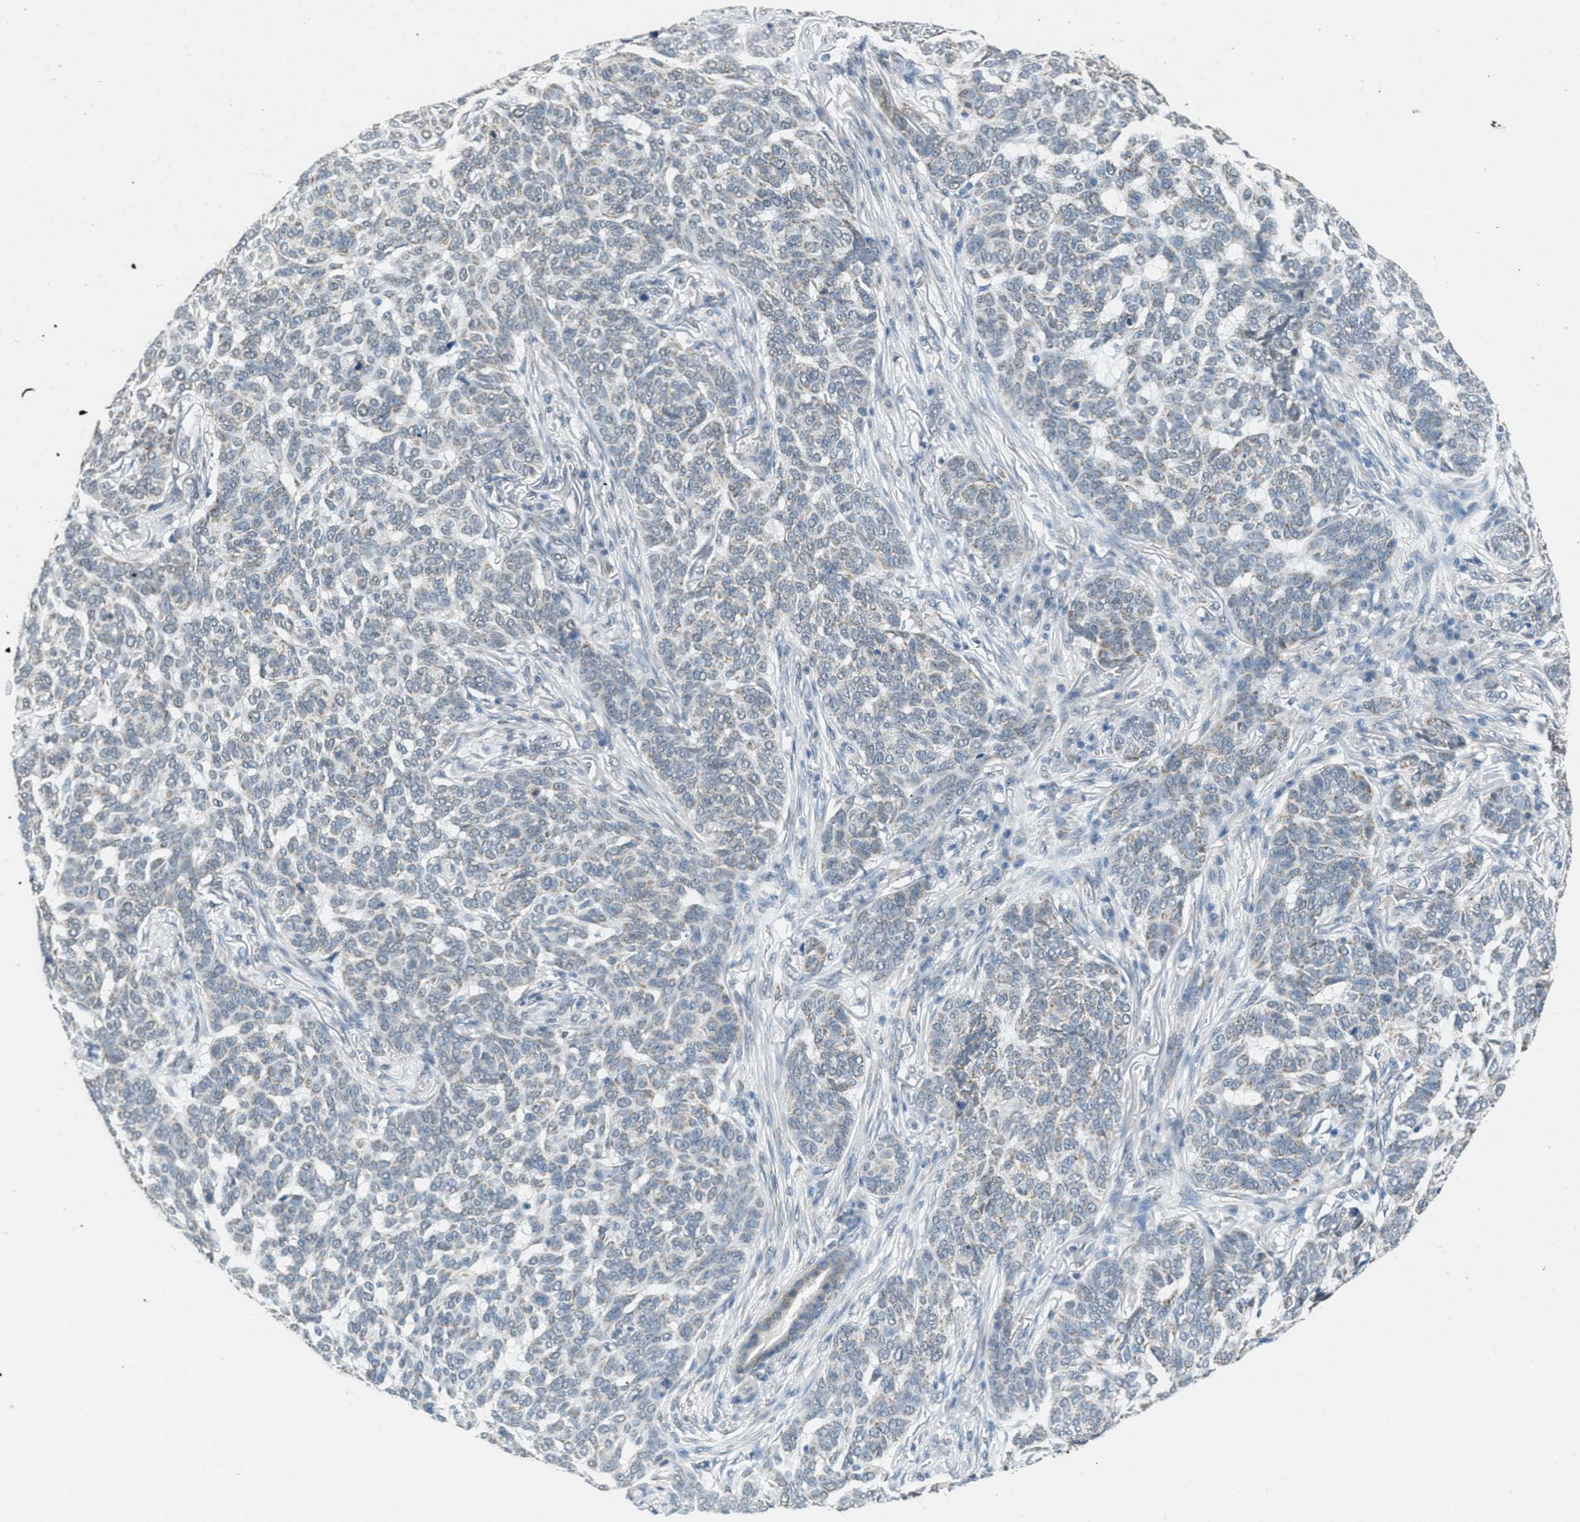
{"staining": {"intensity": "weak", "quantity": "<25%", "location": "cytoplasmic/membranous"}, "tissue": "skin cancer", "cell_type": "Tumor cells", "image_type": "cancer", "snomed": [{"axis": "morphology", "description": "Basal cell carcinoma"}, {"axis": "topography", "description": "Skin"}], "caption": "Immunohistochemistry micrograph of human skin cancer stained for a protein (brown), which exhibits no positivity in tumor cells.", "gene": "TOMM70", "patient": {"sex": "male", "age": 85}}